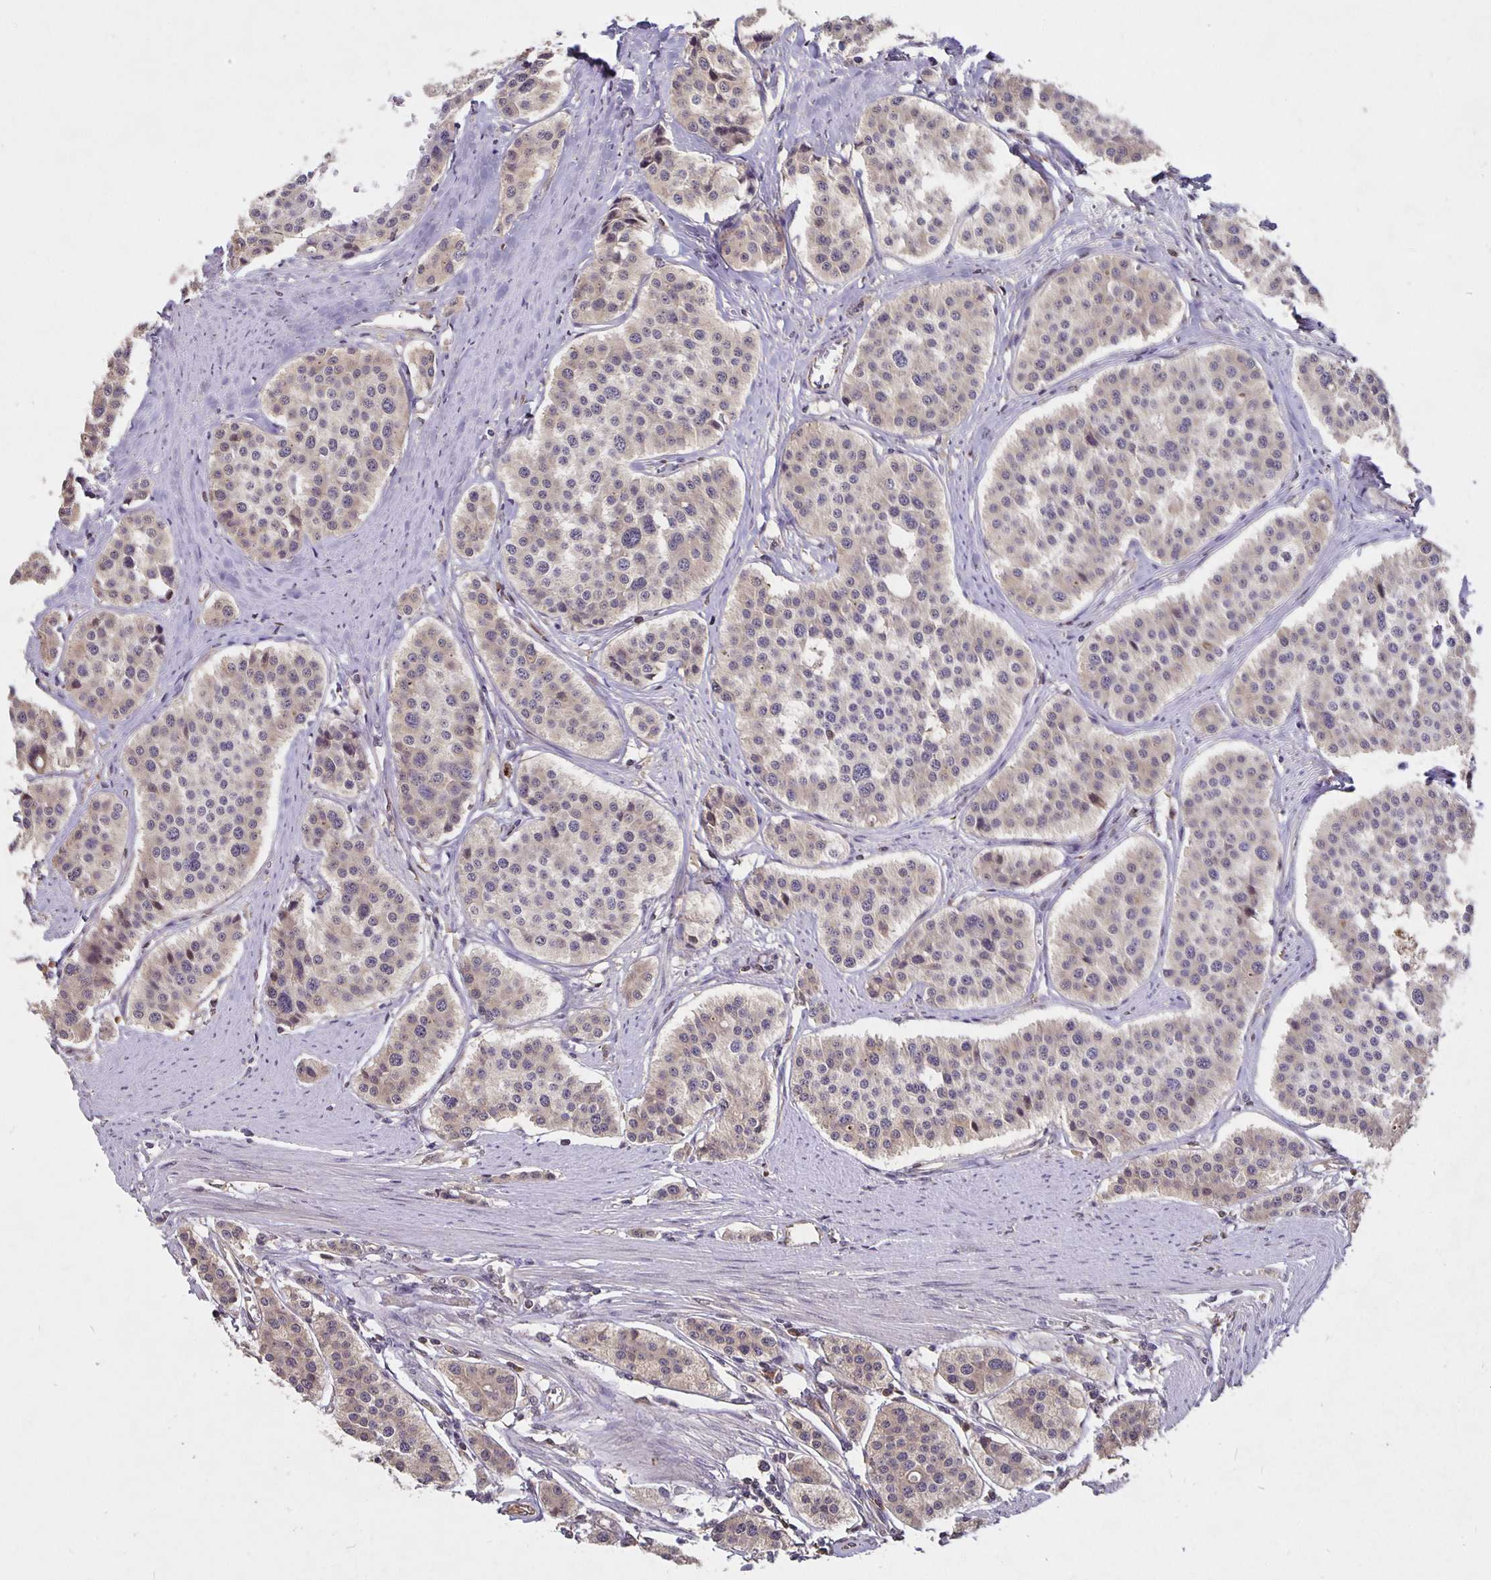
{"staining": {"intensity": "weak", "quantity": "25%-75%", "location": "cytoplasmic/membranous"}, "tissue": "carcinoid", "cell_type": "Tumor cells", "image_type": "cancer", "snomed": [{"axis": "morphology", "description": "Carcinoid, malignant, NOS"}, {"axis": "topography", "description": "Small intestine"}], "caption": "There is low levels of weak cytoplasmic/membranous expression in tumor cells of carcinoid (malignant), as demonstrated by immunohistochemical staining (brown color).", "gene": "NOG", "patient": {"sex": "male", "age": 60}}